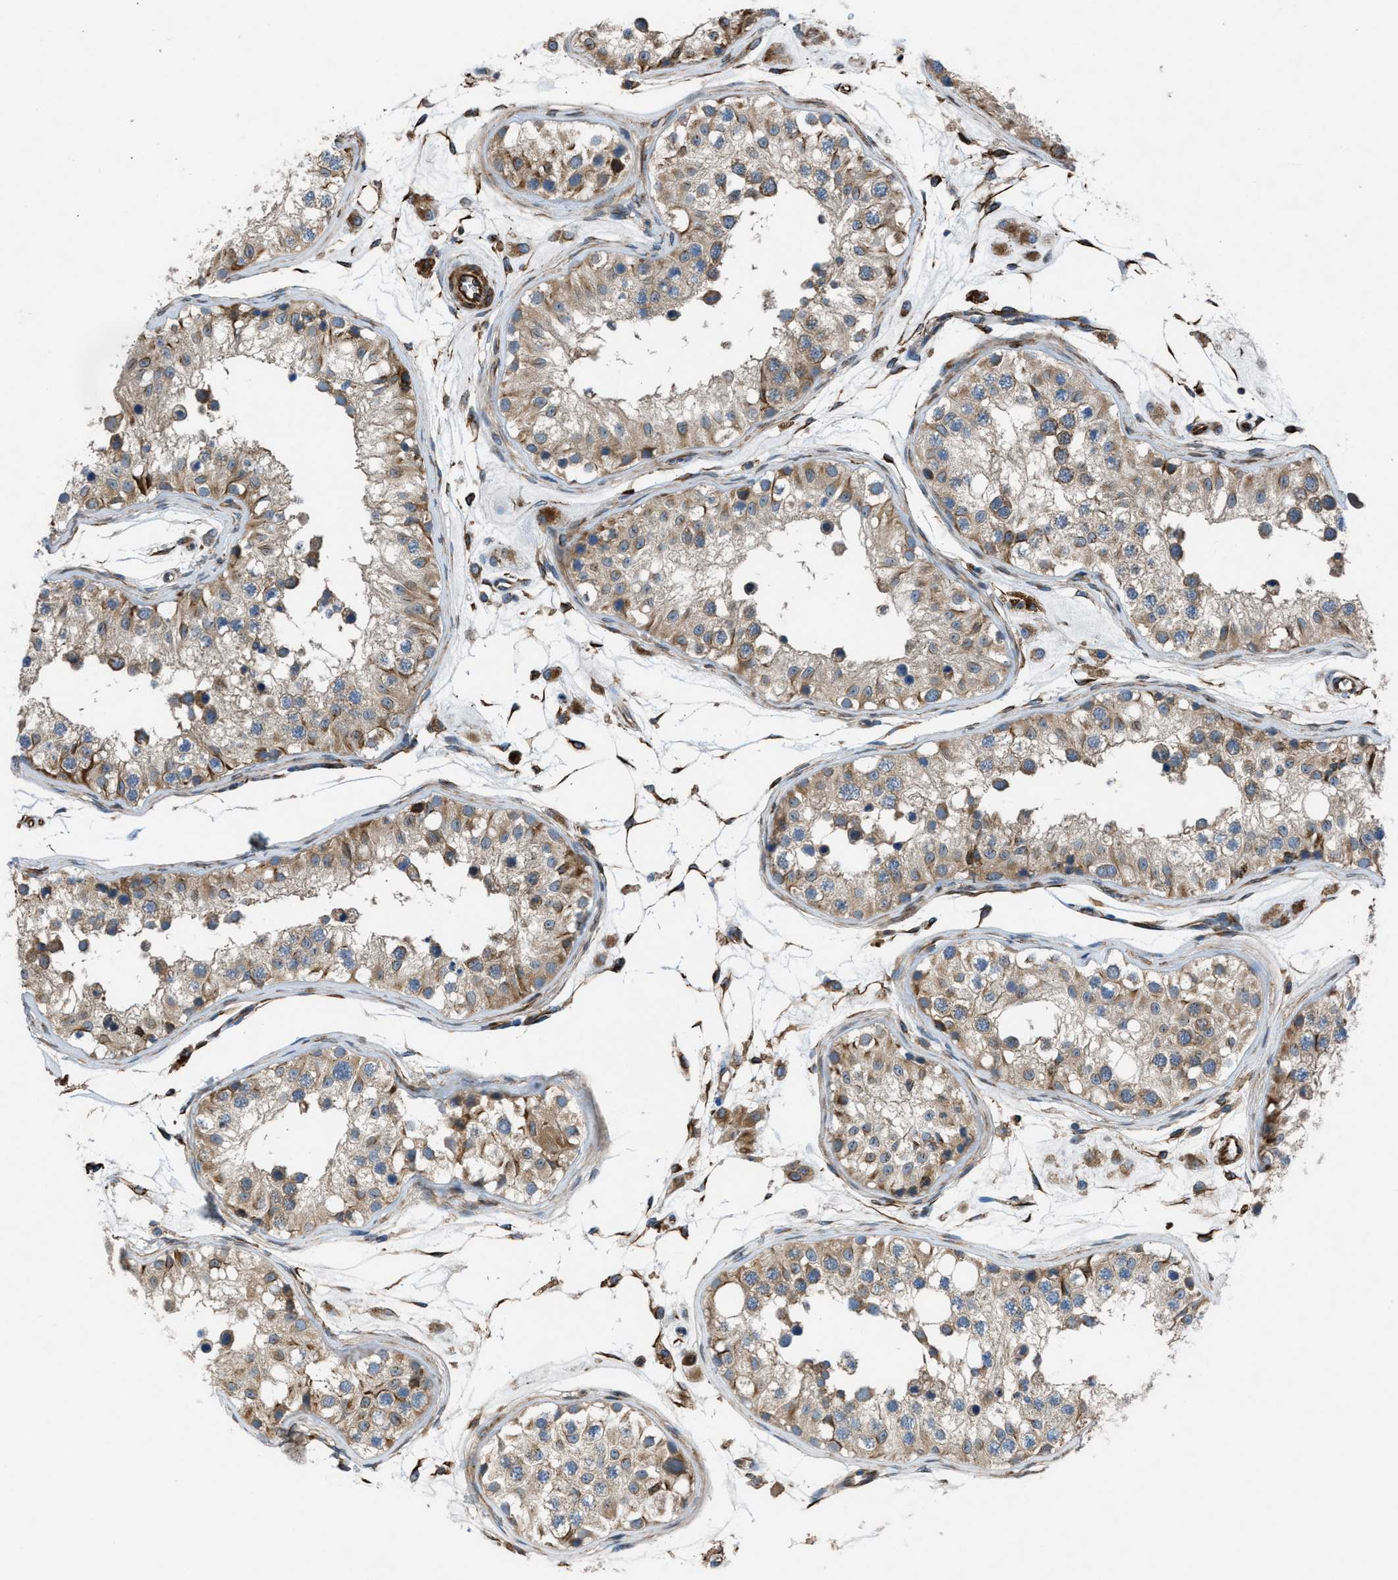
{"staining": {"intensity": "moderate", "quantity": ">75%", "location": "cytoplasmic/membranous"}, "tissue": "testis", "cell_type": "Cells in seminiferous ducts", "image_type": "normal", "snomed": [{"axis": "morphology", "description": "Normal tissue, NOS"}, {"axis": "morphology", "description": "Adenocarcinoma, metastatic, NOS"}, {"axis": "topography", "description": "Testis"}], "caption": "Moderate cytoplasmic/membranous protein positivity is identified in approximately >75% of cells in seminiferous ducts in testis.", "gene": "SLC6A9", "patient": {"sex": "male", "age": 26}}